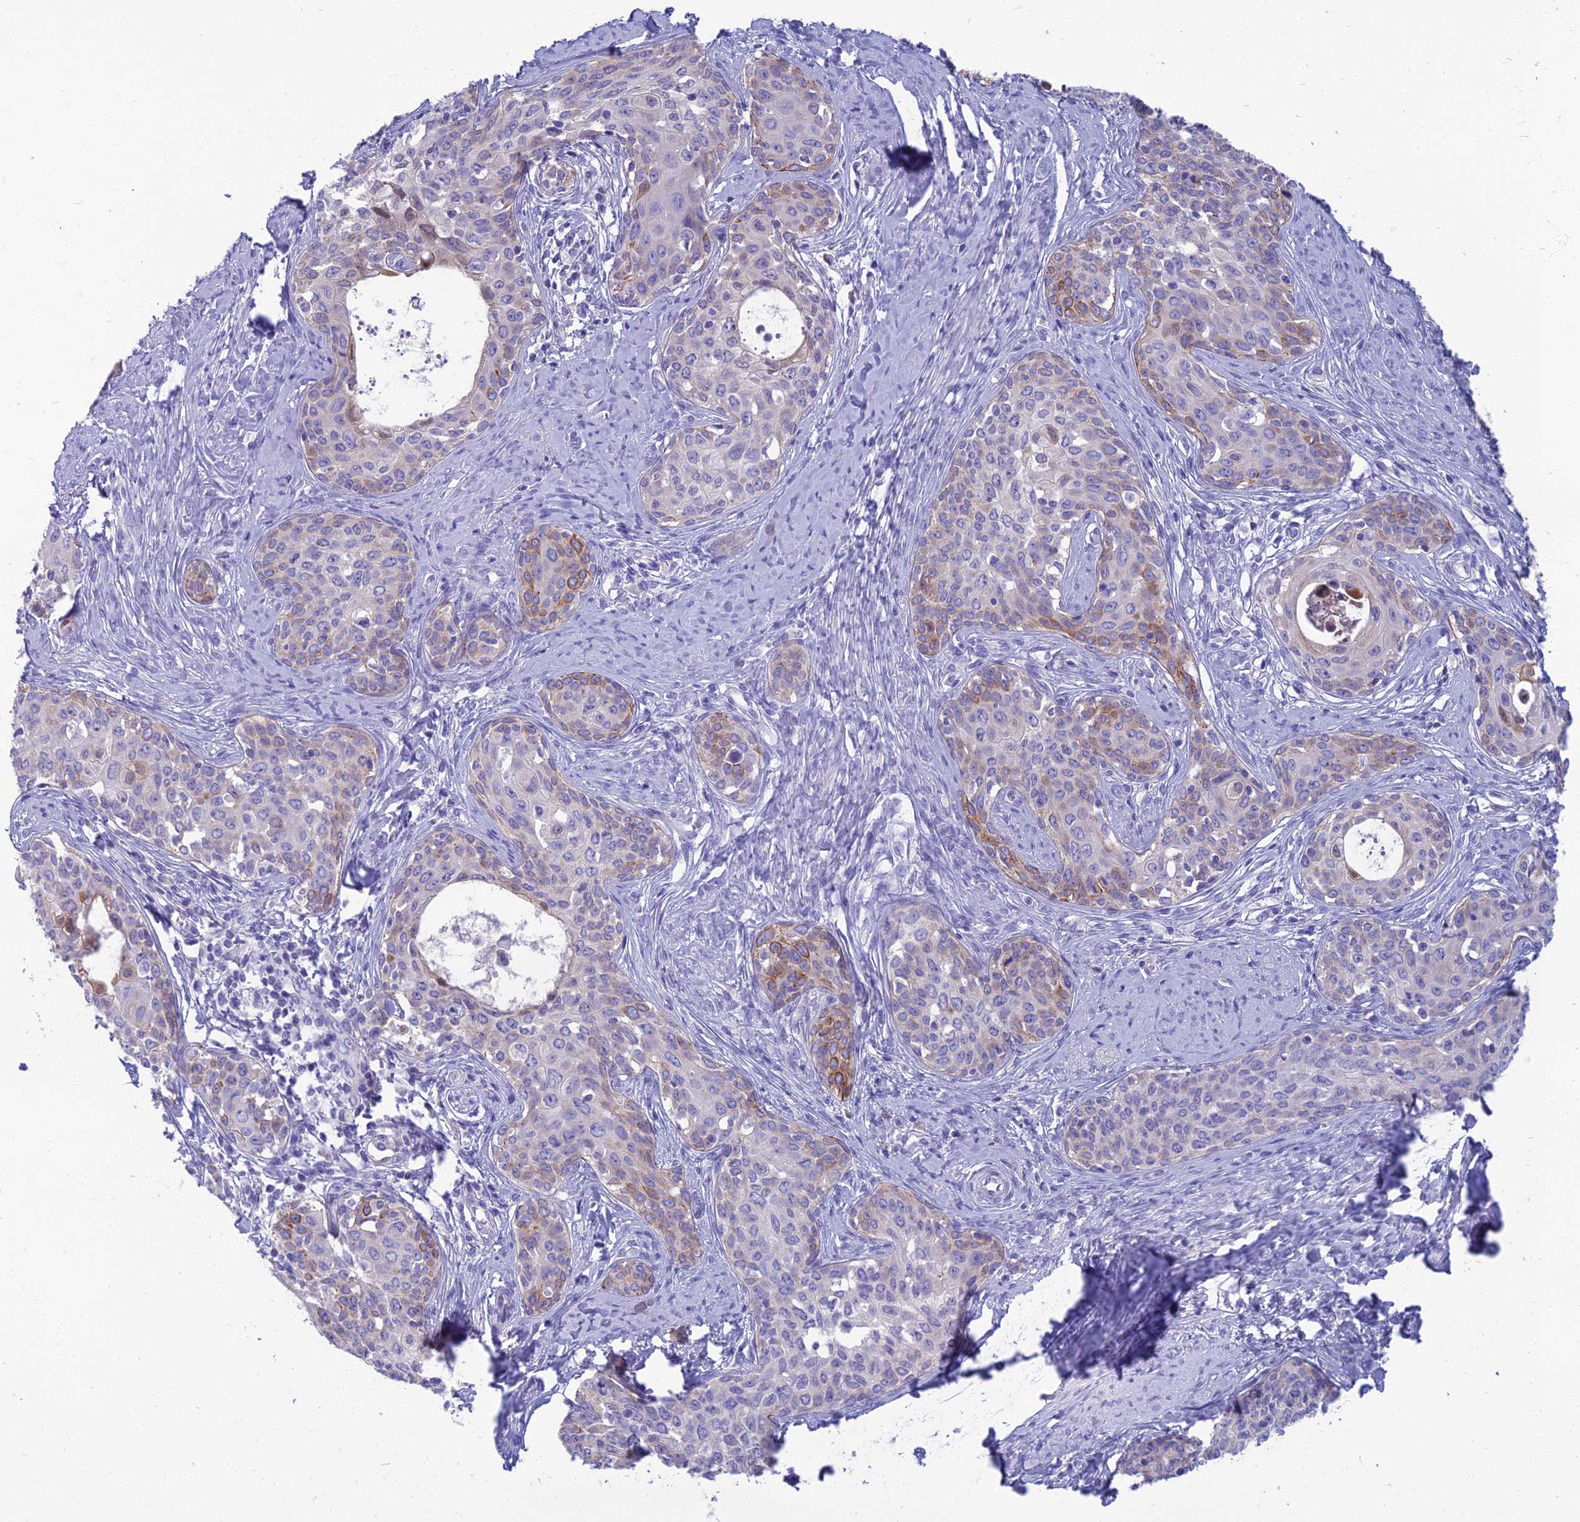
{"staining": {"intensity": "moderate", "quantity": "<25%", "location": "cytoplasmic/membranous"}, "tissue": "cervical cancer", "cell_type": "Tumor cells", "image_type": "cancer", "snomed": [{"axis": "morphology", "description": "Squamous cell carcinoma, NOS"}, {"axis": "morphology", "description": "Adenocarcinoma, NOS"}, {"axis": "topography", "description": "Cervix"}], "caption": "Cervical cancer stained for a protein shows moderate cytoplasmic/membranous positivity in tumor cells. The staining was performed using DAB (3,3'-diaminobenzidine) to visualize the protein expression in brown, while the nuclei were stained in blue with hematoxylin (Magnification: 20x).", "gene": "SPTLC3", "patient": {"sex": "female", "age": 52}}